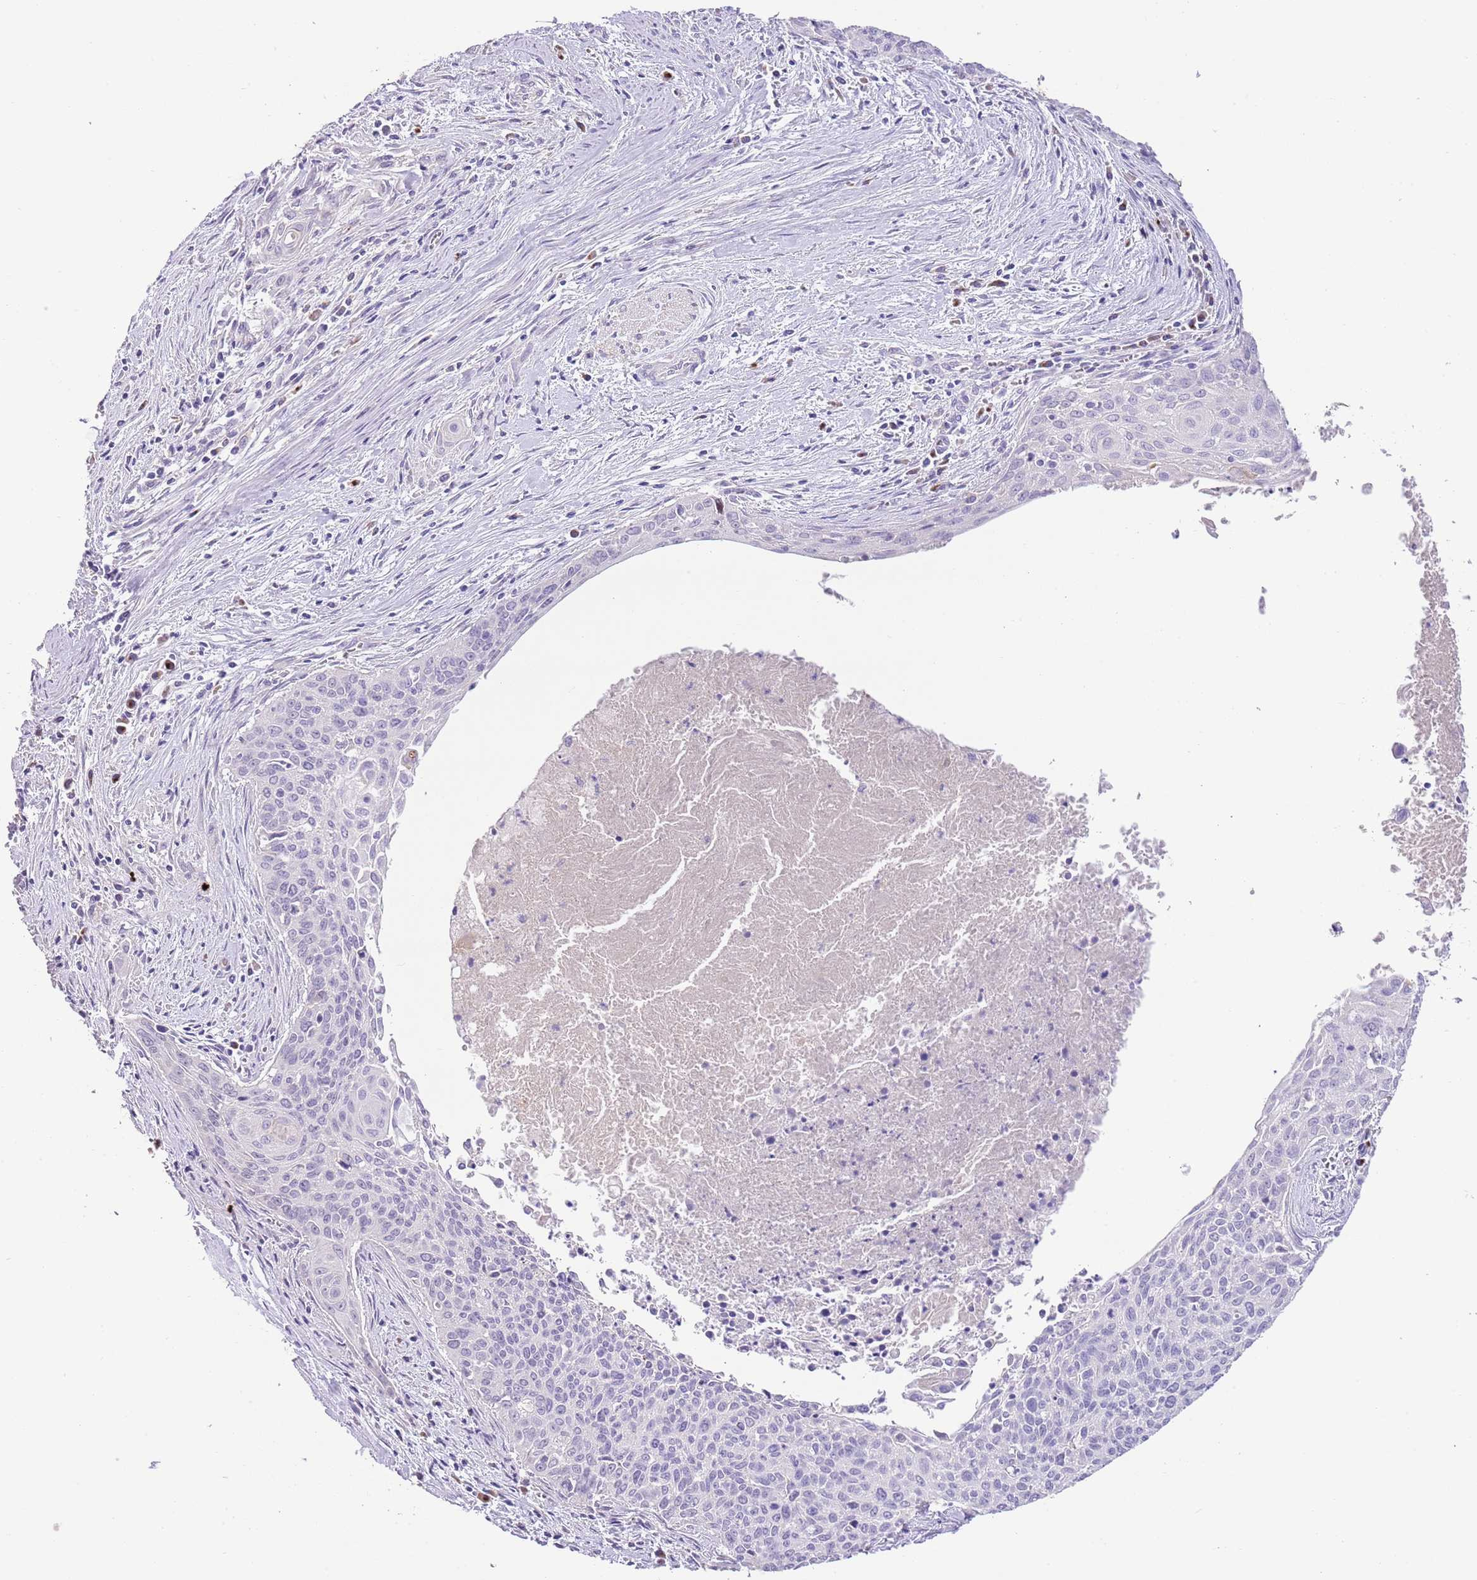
{"staining": {"intensity": "negative", "quantity": "none", "location": "none"}, "tissue": "cervical cancer", "cell_type": "Tumor cells", "image_type": "cancer", "snomed": [{"axis": "morphology", "description": "Squamous cell carcinoma, NOS"}, {"axis": "topography", "description": "Cervix"}], "caption": "Immunohistochemical staining of human cervical cancer (squamous cell carcinoma) reveals no significant positivity in tumor cells.", "gene": "CLEC2A", "patient": {"sex": "female", "age": 55}}